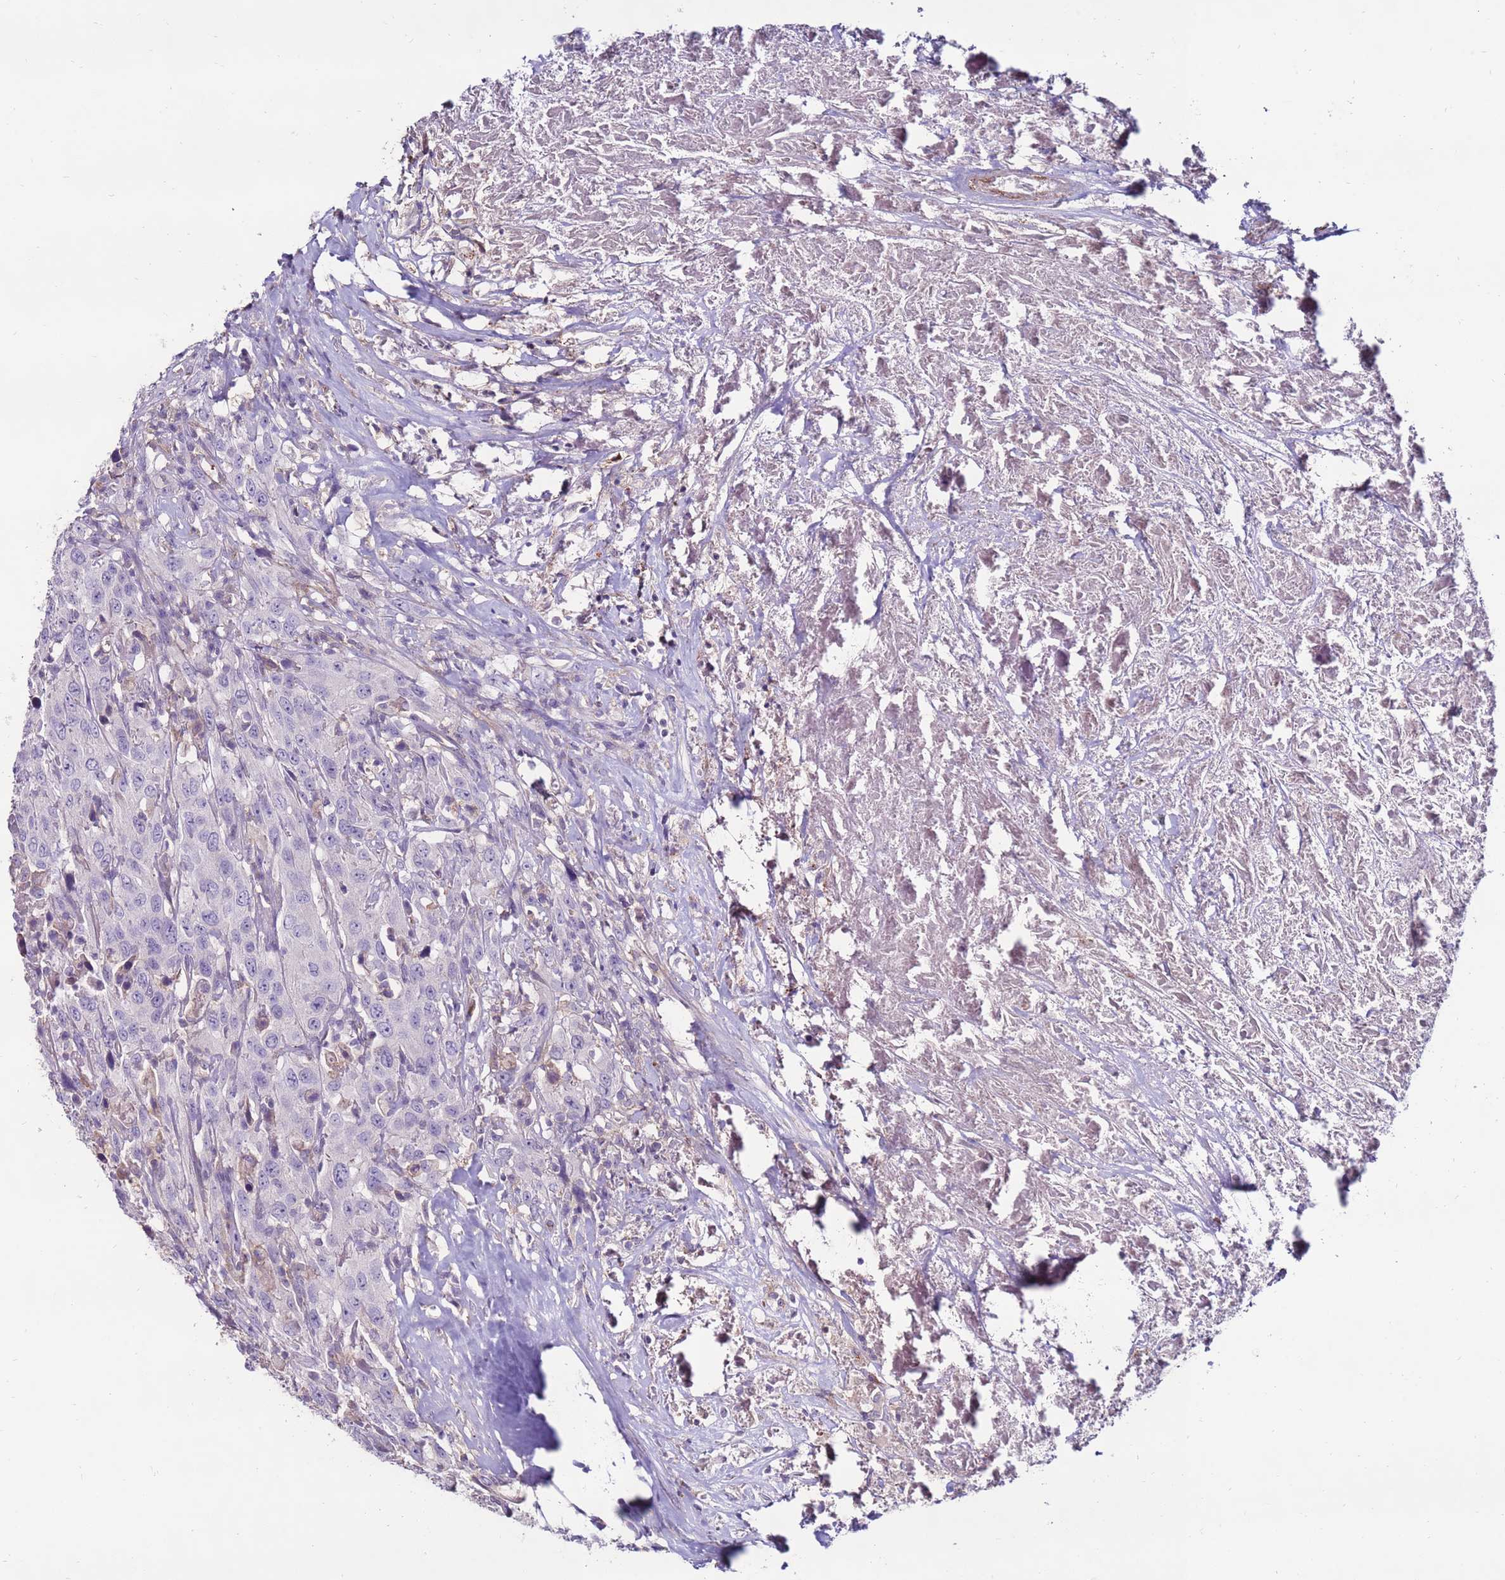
{"staining": {"intensity": "negative", "quantity": "none", "location": "none"}, "tissue": "urothelial cancer", "cell_type": "Tumor cells", "image_type": "cancer", "snomed": [{"axis": "morphology", "description": "Urothelial carcinoma, High grade"}, {"axis": "topography", "description": "Urinary bladder"}], "caption": "Protein analysis of urothelial carcinoma (high-grade) reveals no significant expression in tumor cells. (Immunohistochemistry, brightfield microscopy, high magnification).", "gene": "CLEC4M", "patient": {"sex": "male", "age": 61}}